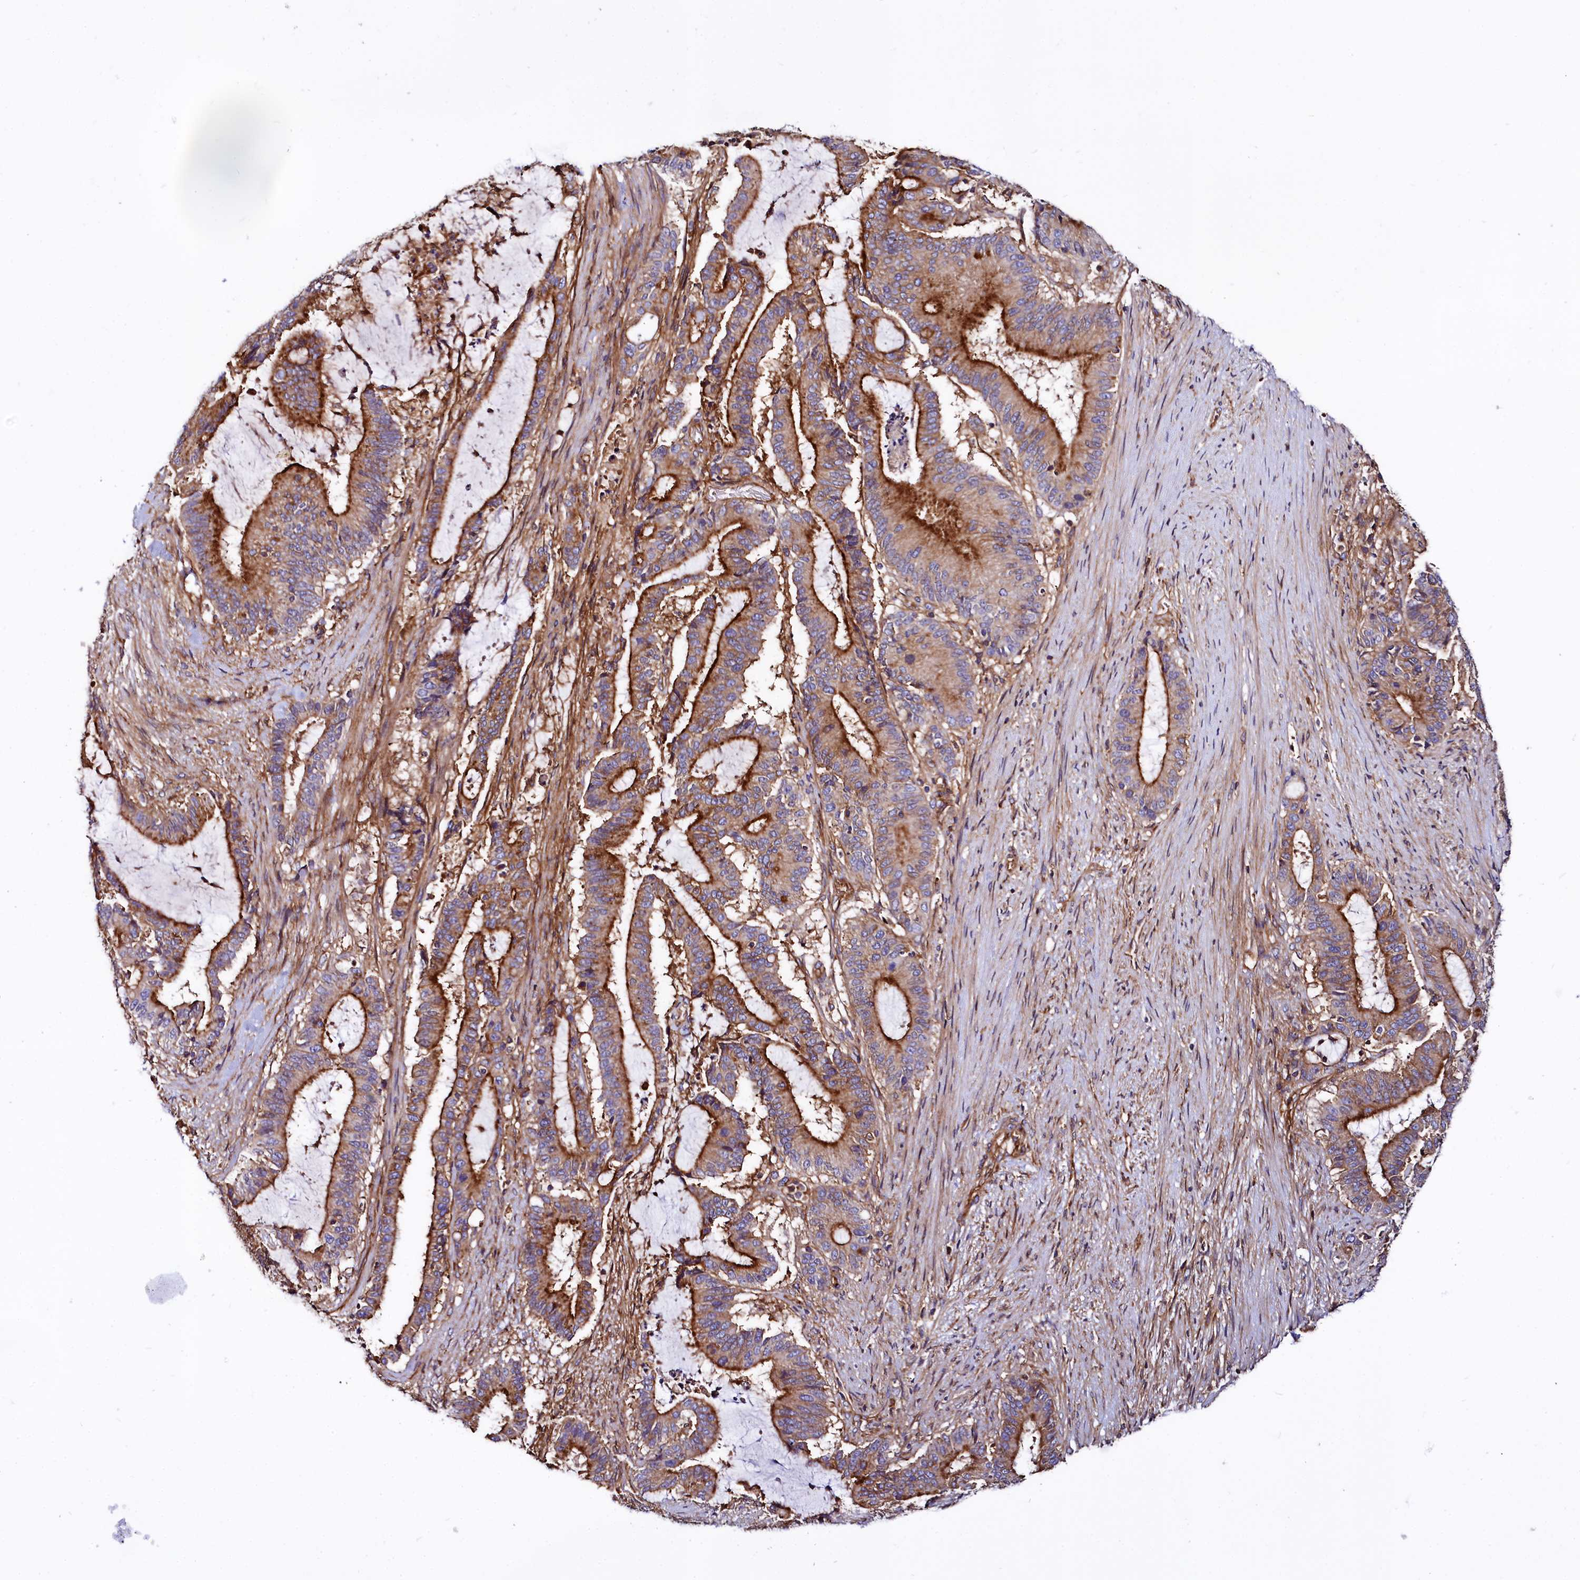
{"staining": {"intensity": "strong", "quantity": "25%-75%", "location": "cytoplasmic/membranous"}, "tissue": "liver cancer", "cell_type": "Tumor cells", "image_type": "cancer", "snomed": [{"axis": "morphology", "description": "Normal tissue, NOS"}, {"axis": "morphology", "description": "Cholangiocarcinoma"}, {"axis": "topography", "description": "Liver"}, {"axis": "topography", "description": "Peripheral nerve tissue"}], "caption": "Approximately 25%-75% of tumor cells in human liver cholangiocarcinoma demonstrate strong cytoplasmic/membranous protein positivity as visualized by brown immunohistochemical staining.", "gene": "ANO6", "patient": {"sex": "female", "age": 73}}